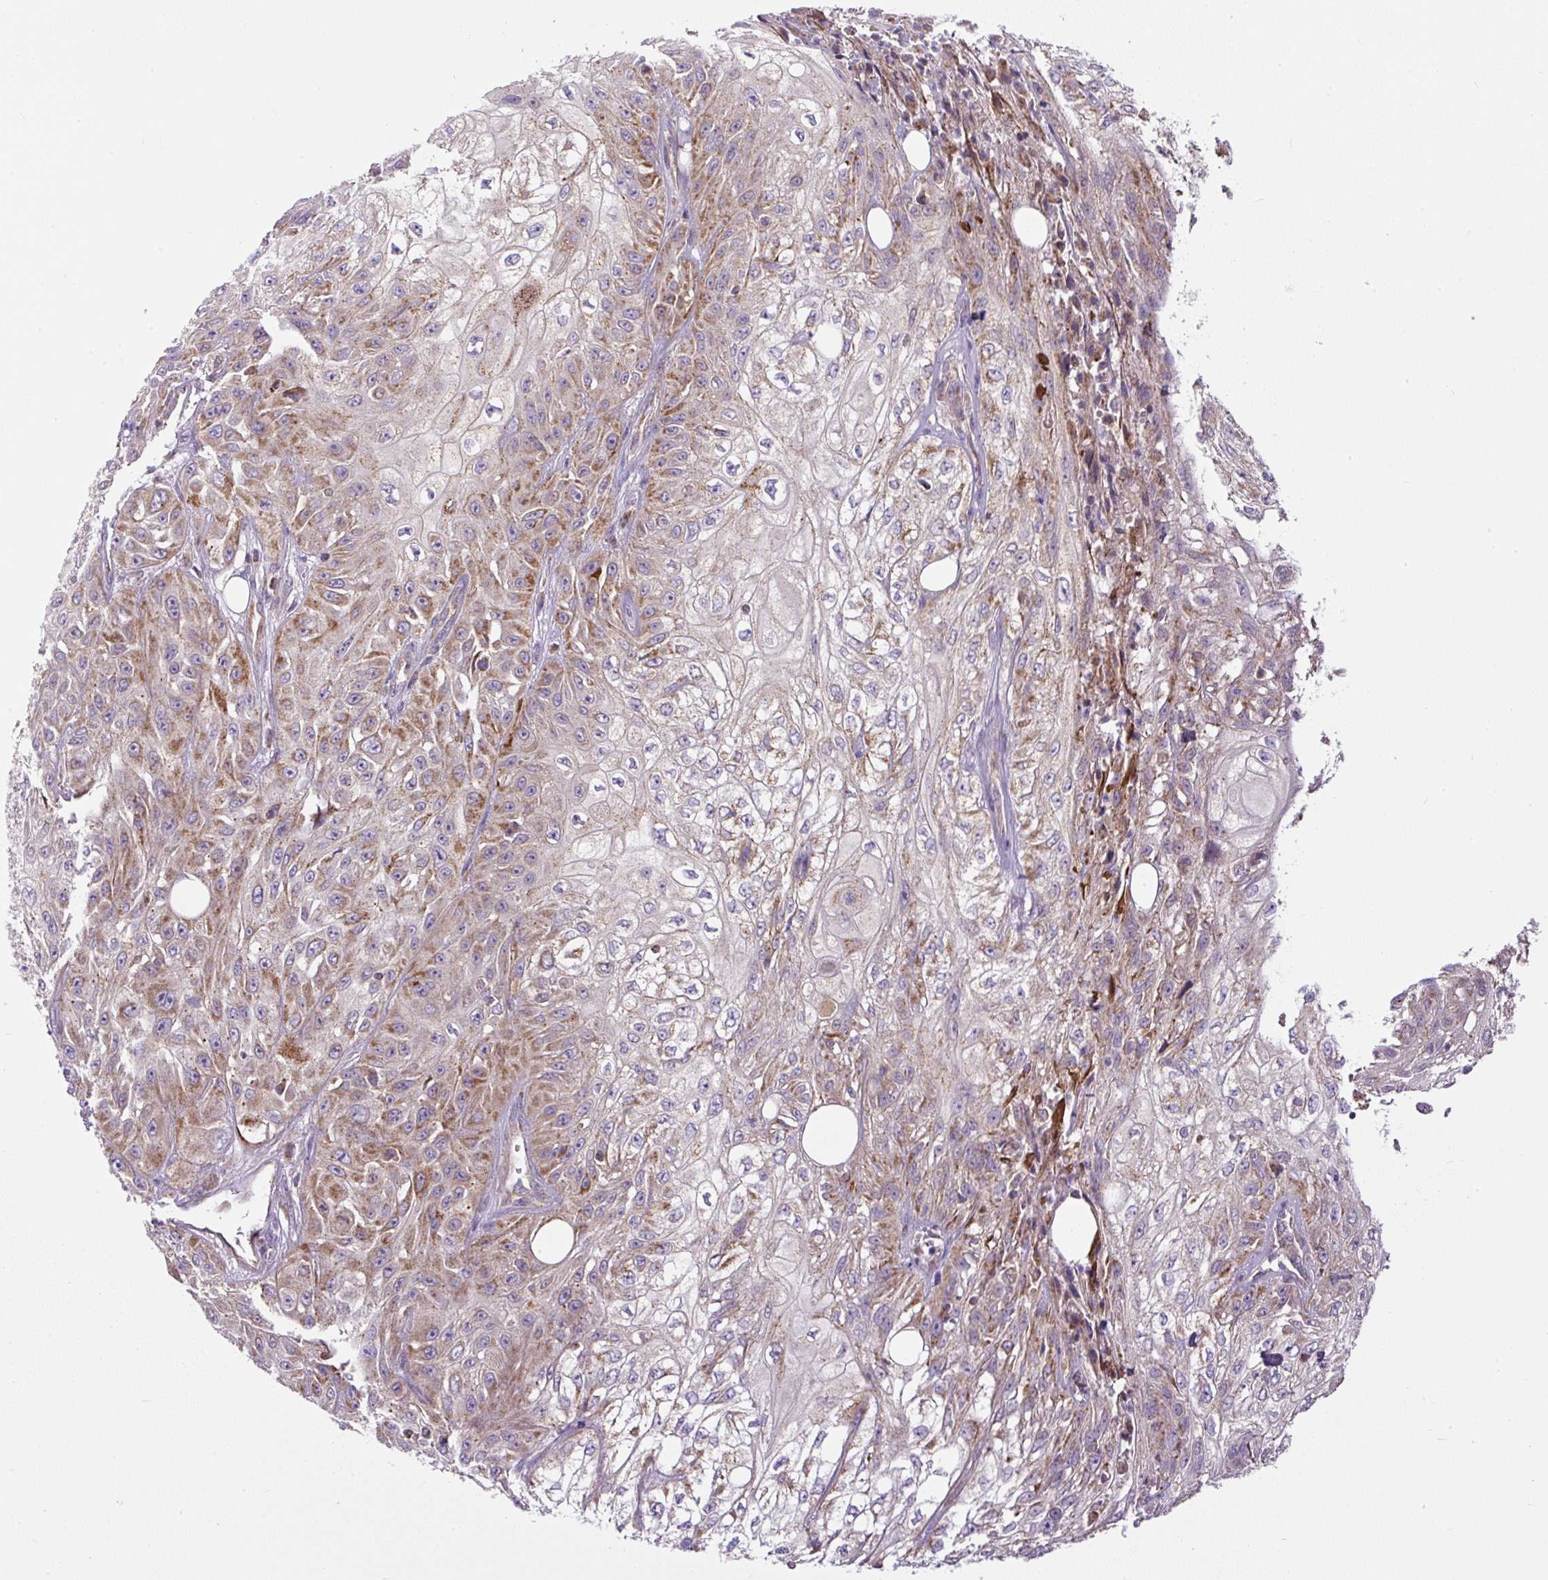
{"staining": {"intensity": "moderate", "quantity": "25%-75%", "location": "cytoplasmic/membranous"}, "tissue": "skin cancer", "cell_type": "Tumor cells", "image_type": "cancer", "snomed": [{"axis": "morphology", "description": "Squamous cell carcinoma, NOS"}, {"axis": "morphology", "description": "Squamous cell carcinoma, metastatic, NOS"}, {"axis": "topography", "description": "Skin"}, {"axis": "topography", "description": "Lymph node"}], "caption": "High-magnification brightfield microscopy of squamous cell carcinoma (skin) stained with DAB (brown) and counterstained with hematoxylin (blue). tumor cells exhibit moderate cytoplasmic/membranous expression is seen in about25%-75% of cells. The protein is stained brown, and the nuclei are stained in blue (DAB (3,3'-diaminobenzidine) IHC with brightfield microscopy, high magnification).", "gene": "ZNF547", "patient": {"sex": "male", "age": 75}}